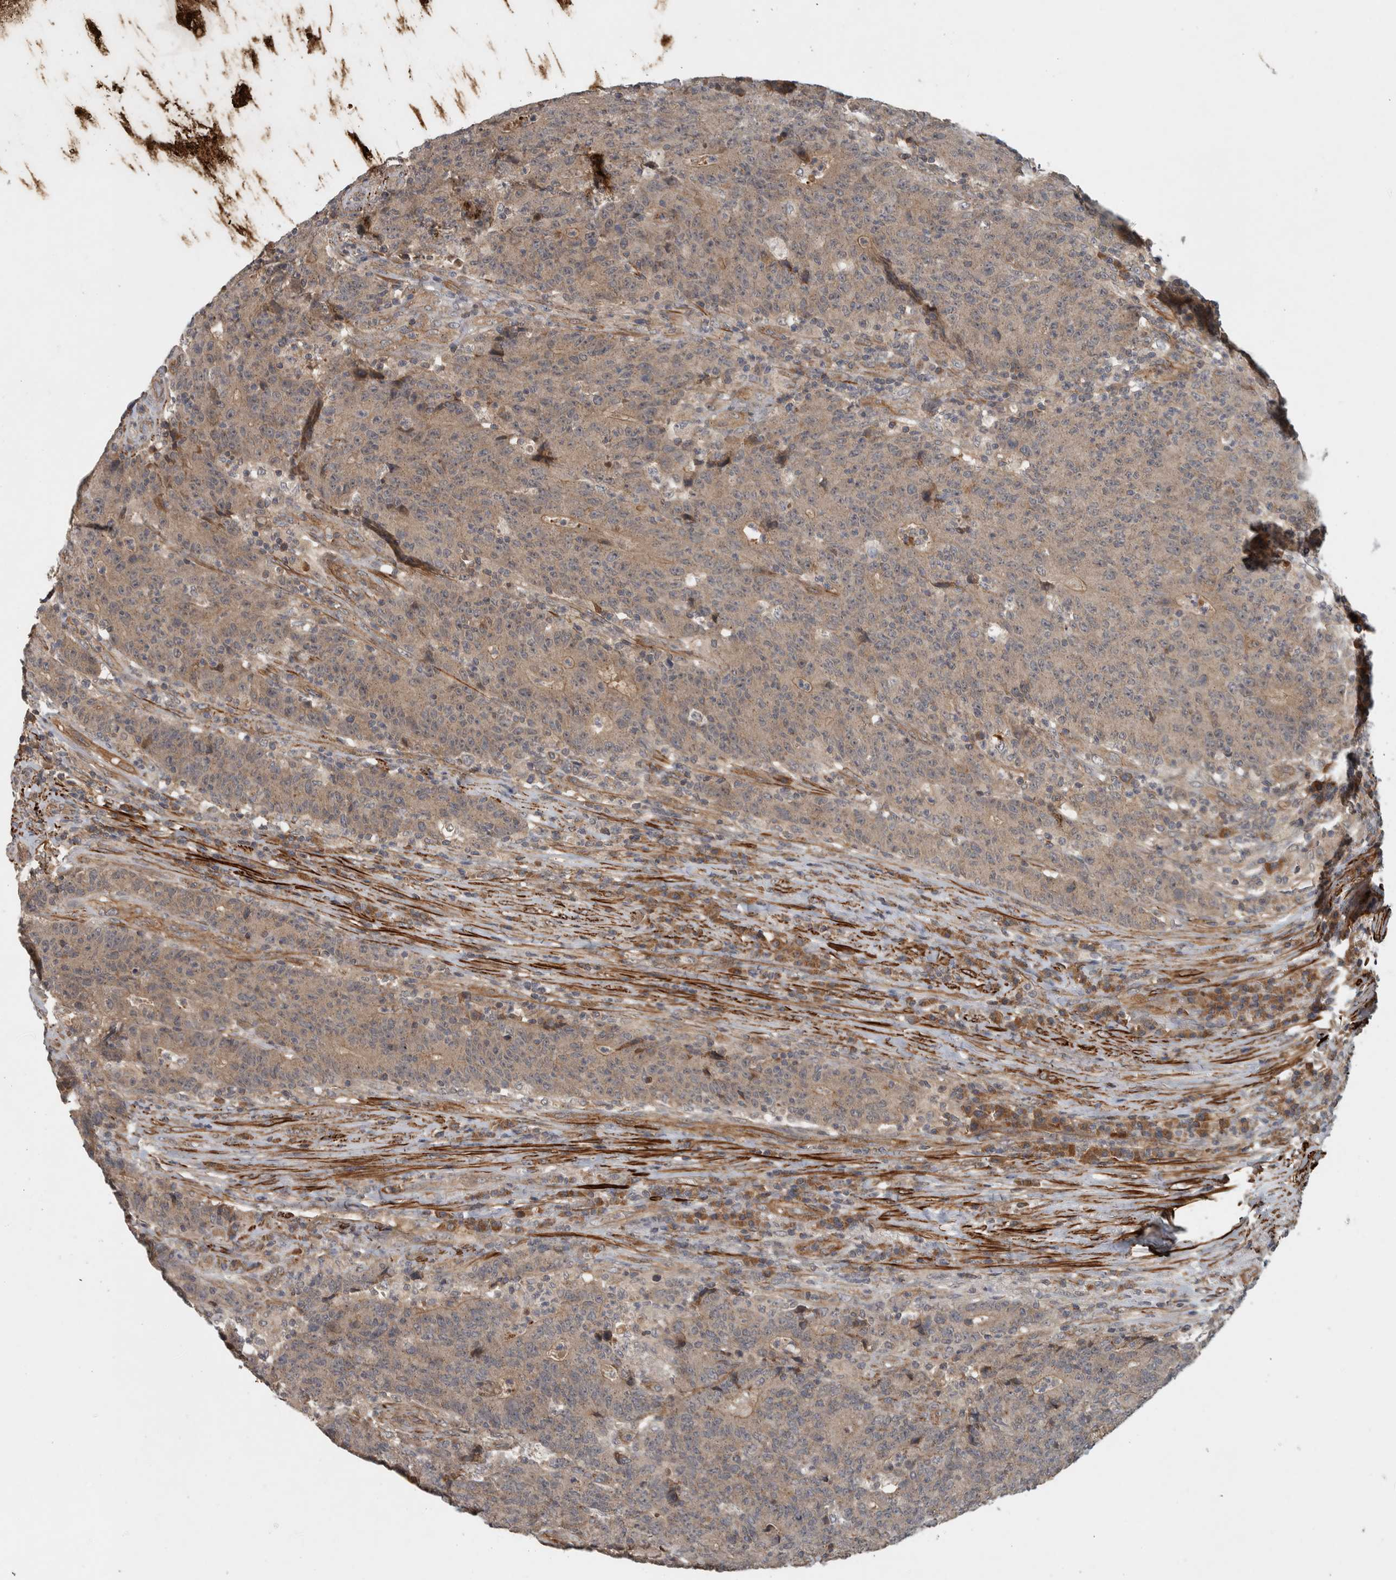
{"staining": {"intensity": "weak", "quantity": ">75%", "location": "cytoplasmic/membranous"}, "tissue": "colorectal cancer", "cell_type": "Tumor cells", "image_type": "cancer", "snomed": [{"axis": "morphology", "description": "Normal tissue, NOS"}, {"axis": "morphology", "description": "Adenocarcinoma, NOS"}, {"axis": "topography", "description": "Colon"}], "caption": "Human colorectal adenocarcinoma stained with a protein marker demonstrates weak staining in tumor cells.", "gene": "LBHD1", "patient": {"sex": "female", "age": 75}}